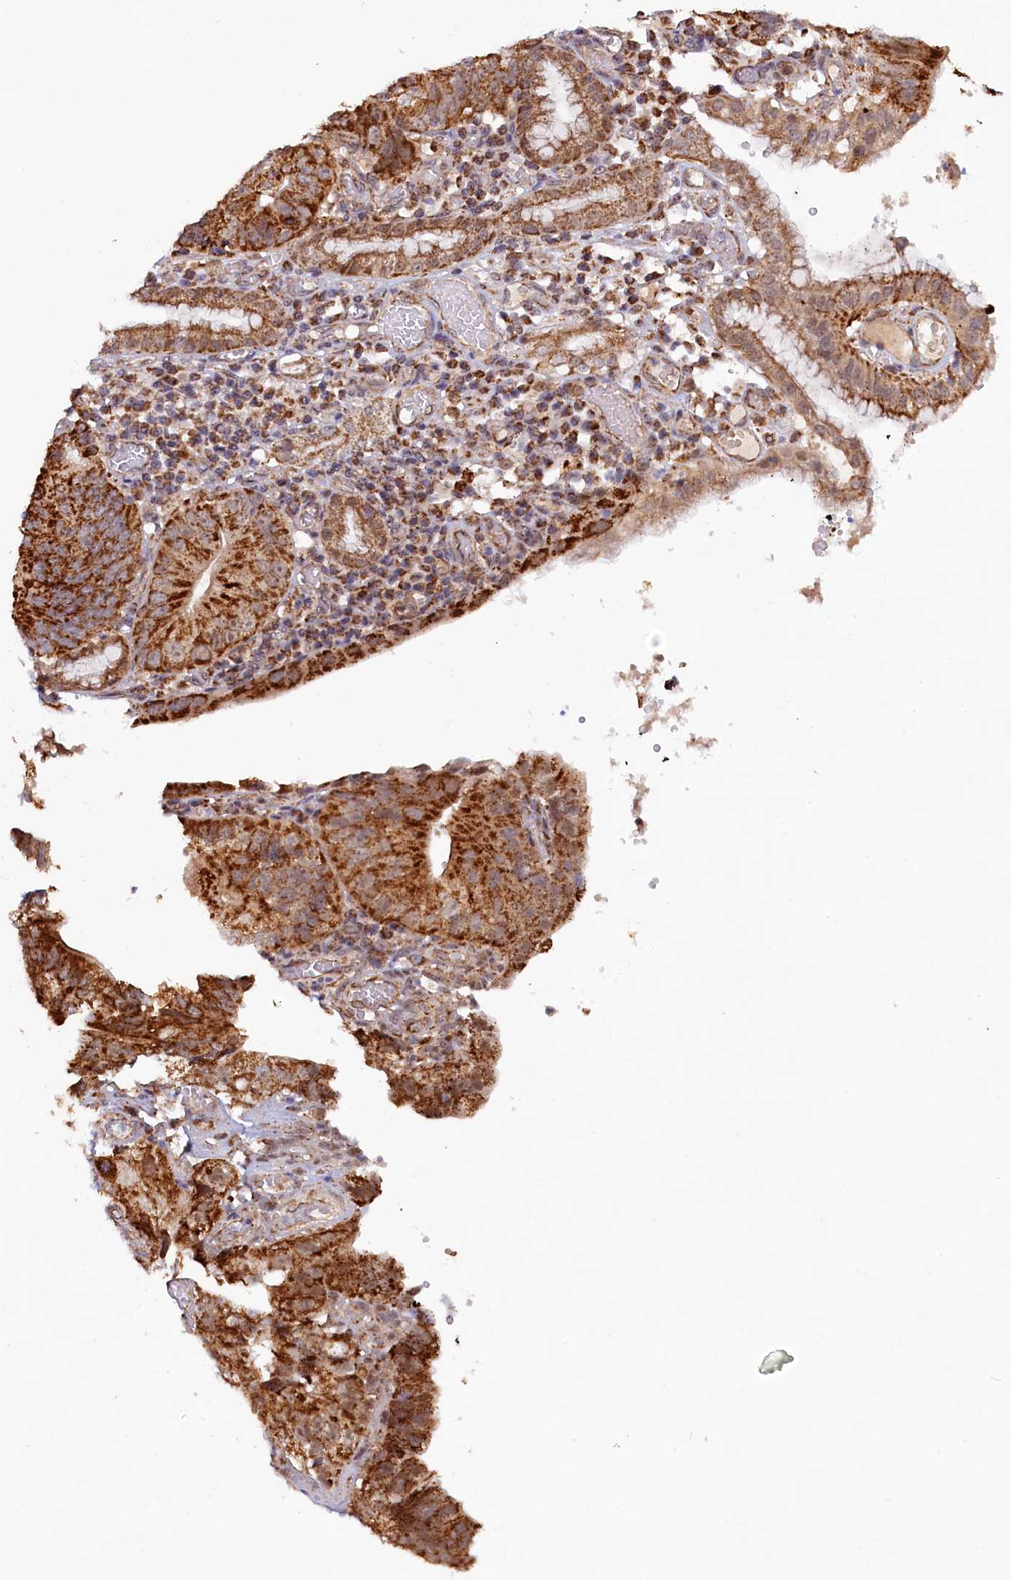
{"staining": {"intensity": "strong", "quantity": ">75%", "location": "cytoplasmic/membranous"}, "tissue": "stomach cancer", "cell_type": "Tumor cells", "image_type": "cancer", "snomed": [{"axis": "morphology", "description": "Adenocarcinoma, NOS"}, {"axis": "topography", "description": "Stomach"}], "caption": "A high amount of strong cytoplasmic/membranous expression is seen in approximately >75% of tumor cells in stomach cancer (adenocarcinoma) tissue.", "gene": "DUS3L", "patient": {"sex": "male", "age": 59}}